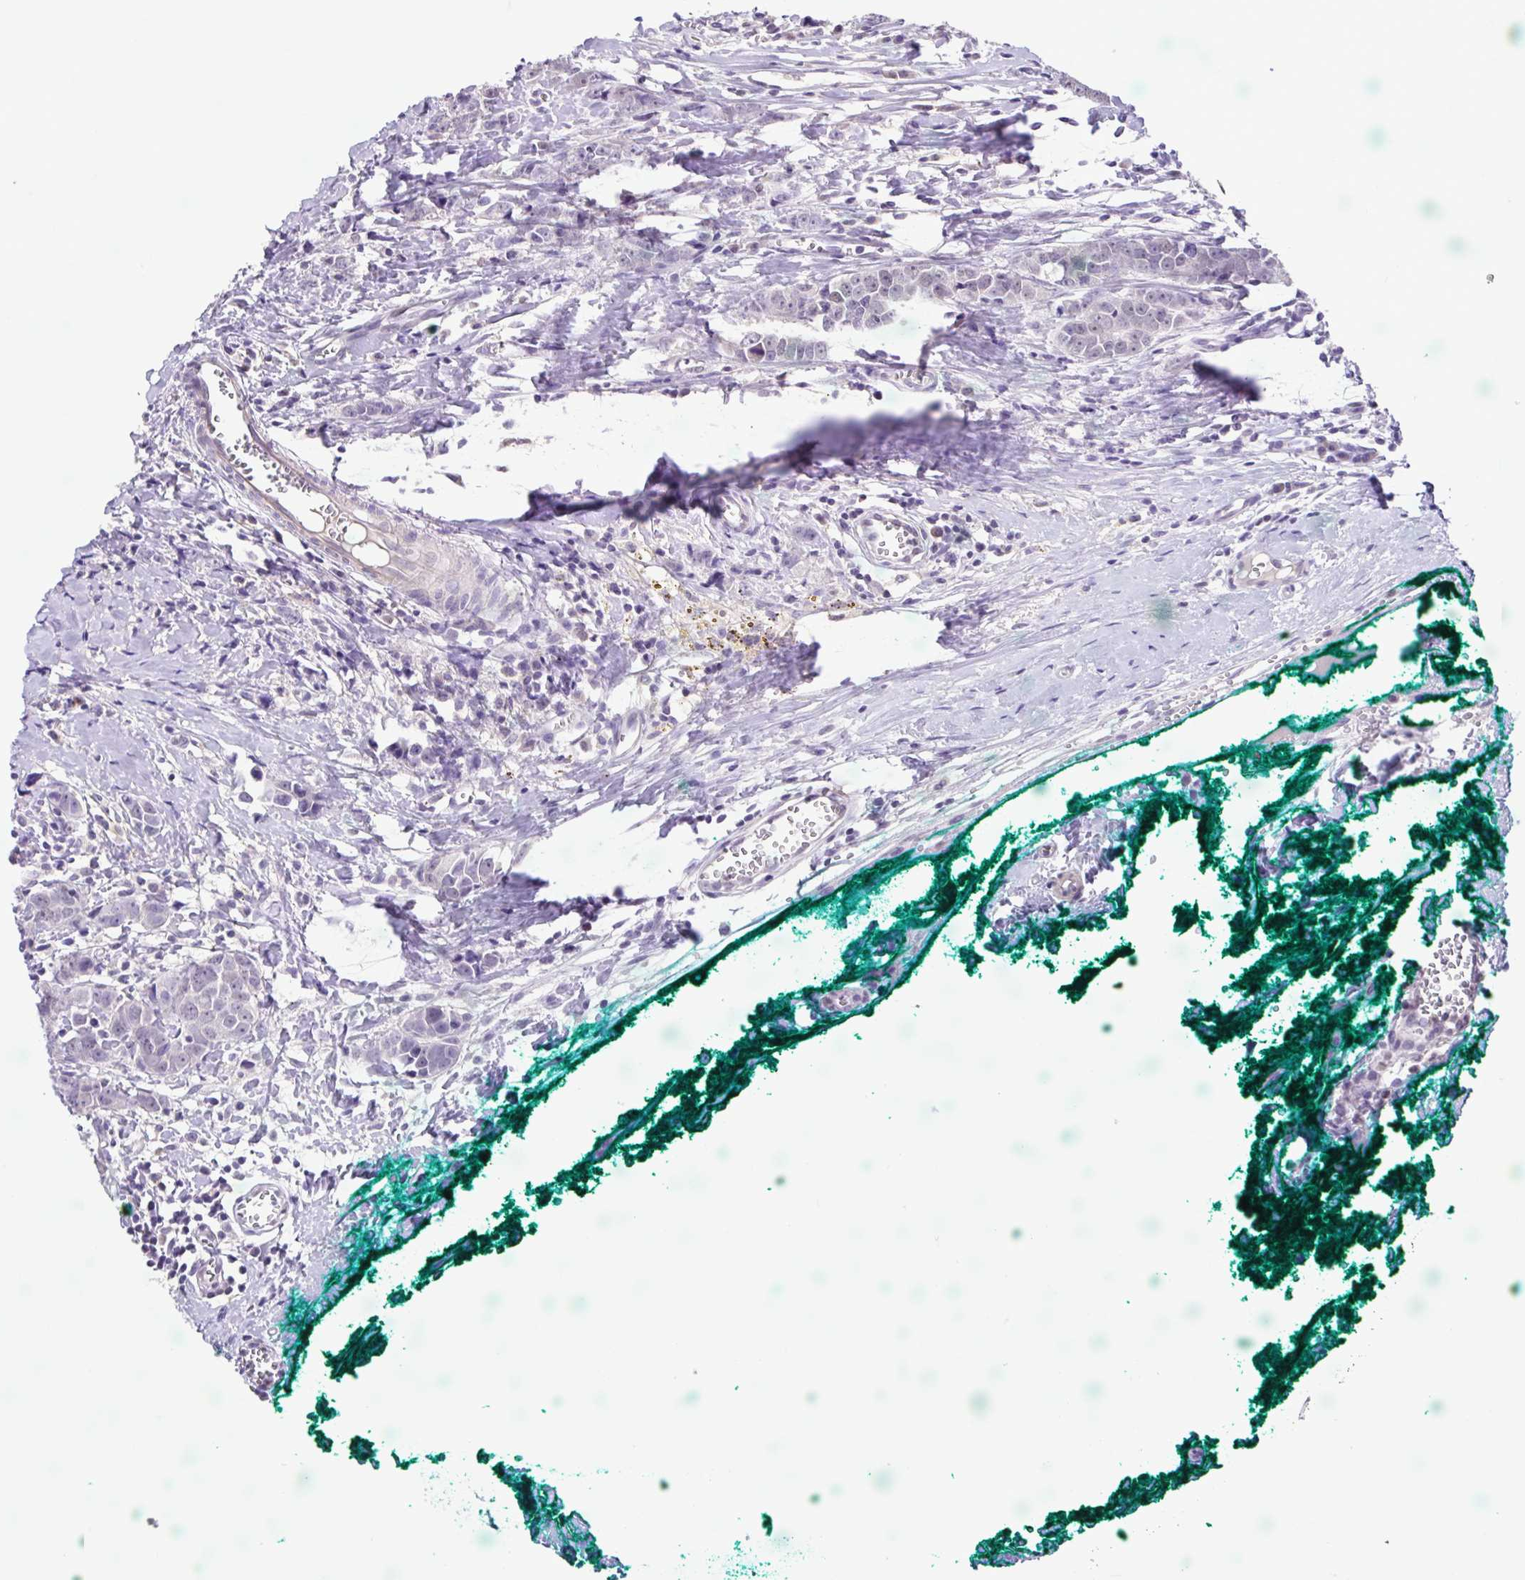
{"staining": {"intensity": "negative", "quantity": "none", "location": "none"}, "tissue": "breast cancer", "cell_type": "Tumor cells", "image_type": "cancer", "snomed": [{"axis": "morphology", "description": "Duct carcinoma"}, {"axis": "topography", "description": "Breast"}], "caption": "High magnification brightfield microscopy of breast intraductal carcinoma stained with DAB (3,3'-diaminobenzidine) (brown) and counterstained with hematoxylin (blue): tumor cells show no significant positivity.", "gene": "ACTRT3", "patient": {"sex": "female", "age": 80}}